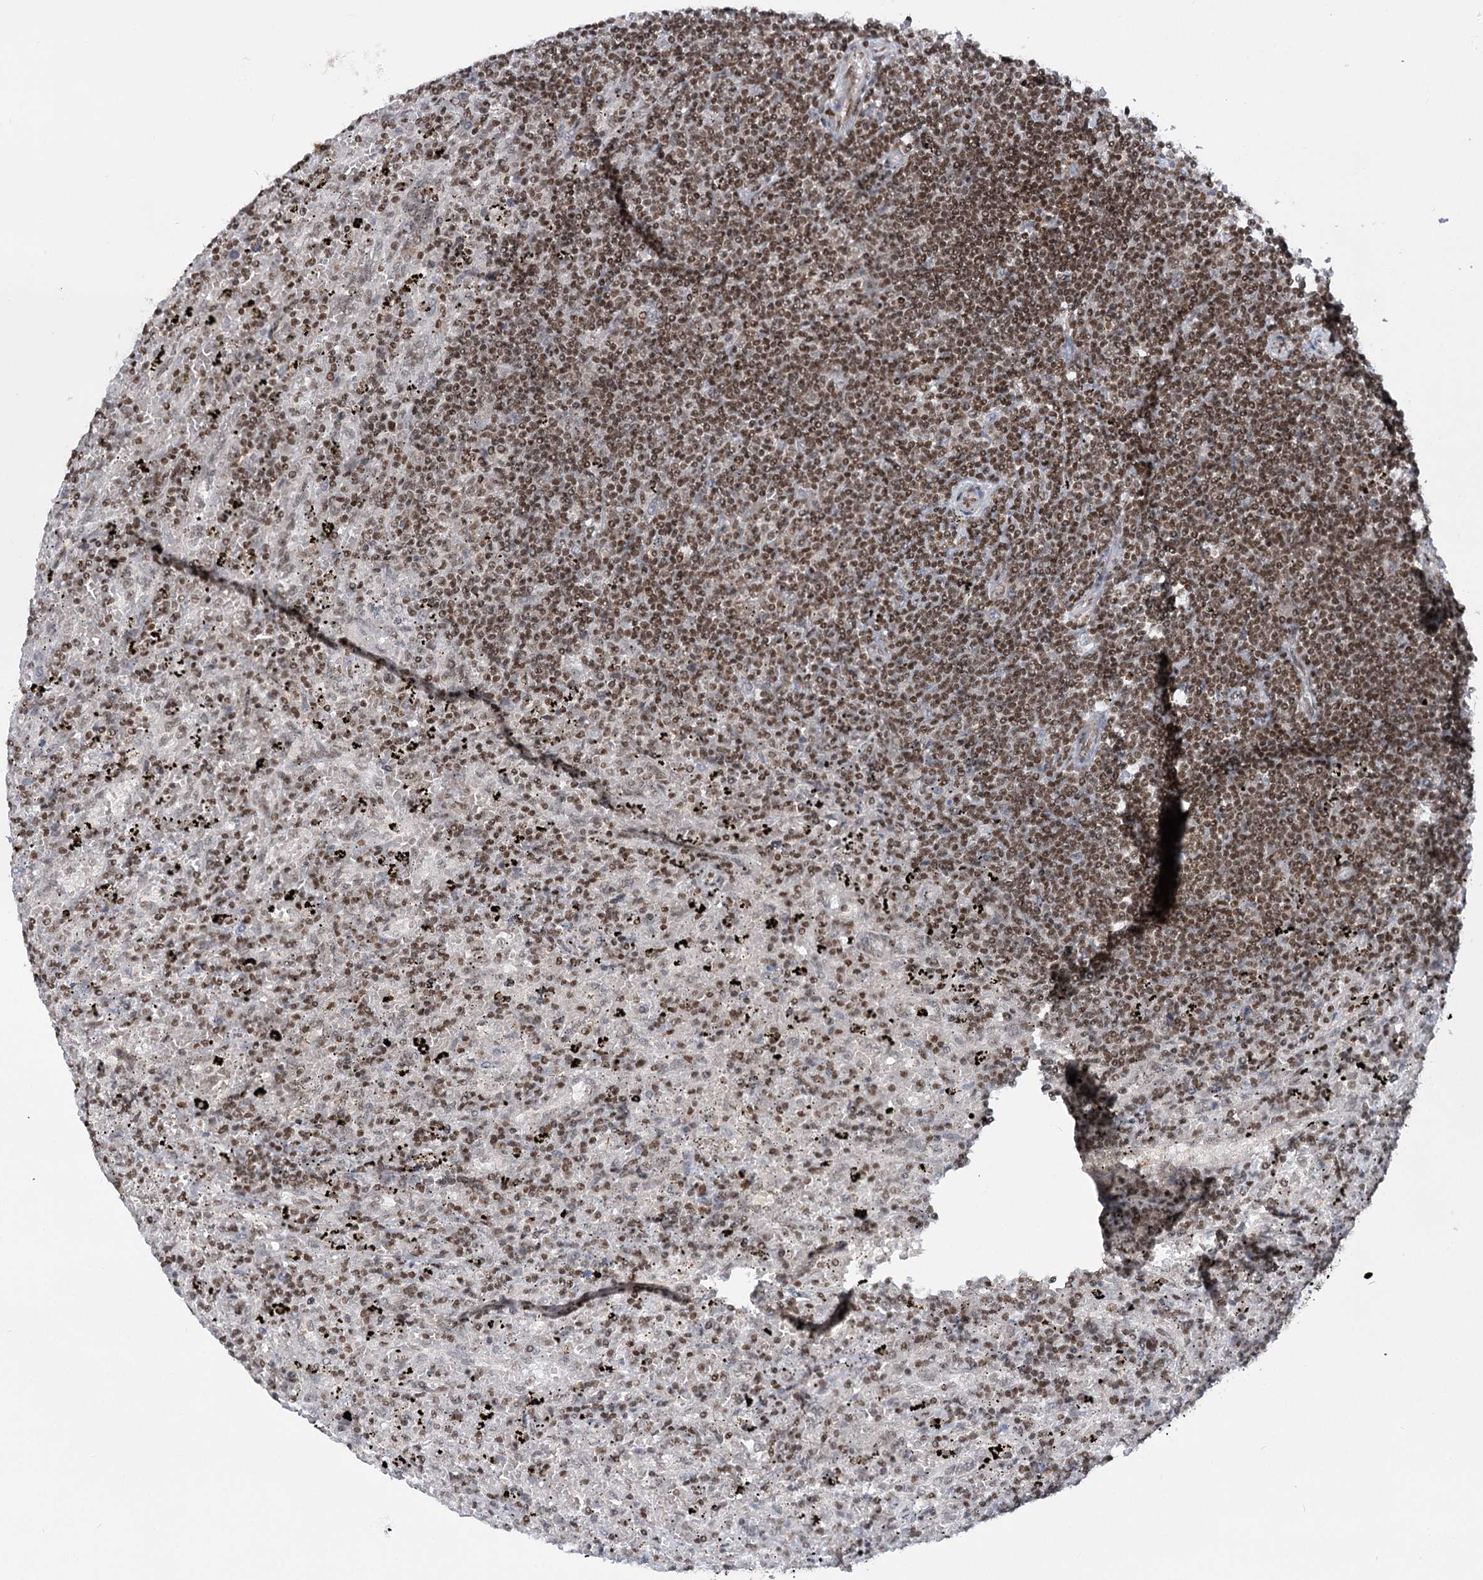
{"staining": {"intensity": "moderate", "quantity": ">75%", "location": "nuclear"}, "tissue": "lymphoma", "cell_type": "Tumor cells", "image_type": "cancer", "snomed": [{"axis": "morphology", "description": "Malignant lymphoma, non-Hodgkin's type, Low grade"}, {"axis": "topography", "description": "Spleen"}], "caption": "A brown stain highlights moderate nuclear positivity of a protein in low-grade malignant lymphoma, non-Hodgkin's type tumor cells.", "gene": "CGGBP1", "patient": {"sex": "male", "age": 76}}